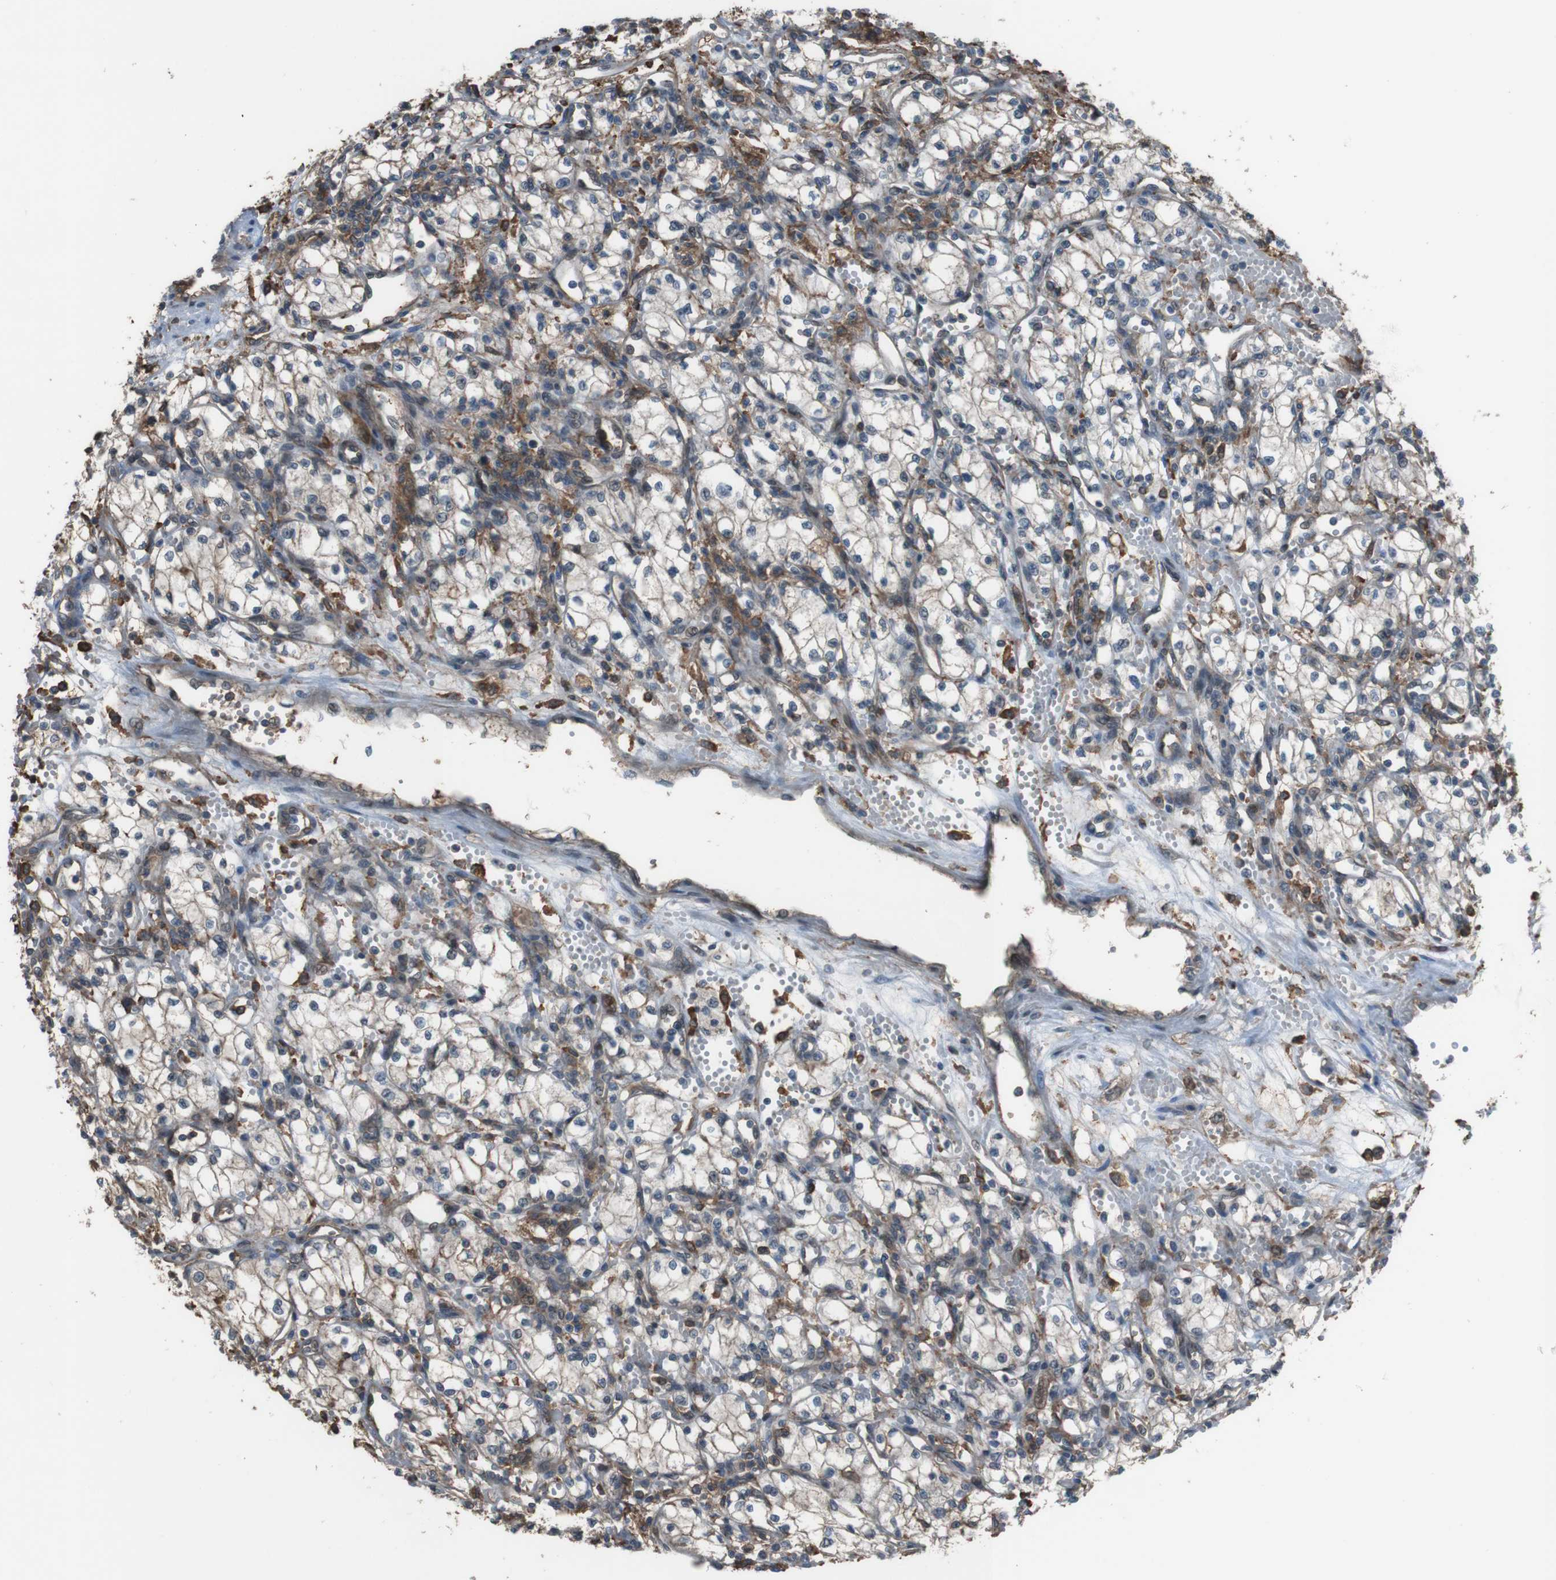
{"staining": {"intensity": "negative", "quantity": "none", "location": "none"}, "tissue": "renal cancer", "cell_type": "Tumor cells", "image_type": "cancer", "snomed": [{"axis": "morphology", "description": "Normal tissue, NOS"}, {"axis": "morphology", "description": "Adenocarcinoma, NOS"}, {"axis": "topography", "description": "Kidney"}], "caption": "High magnification brightfield microscopy of renal cancer (adenocarcinoma) stained with DAB (brown) and counterstained with hematoxylin (blue): tumor cells show no significant staining.", "gene": "ATP2B1", "patient": {"sex": "male", "age": 59}}